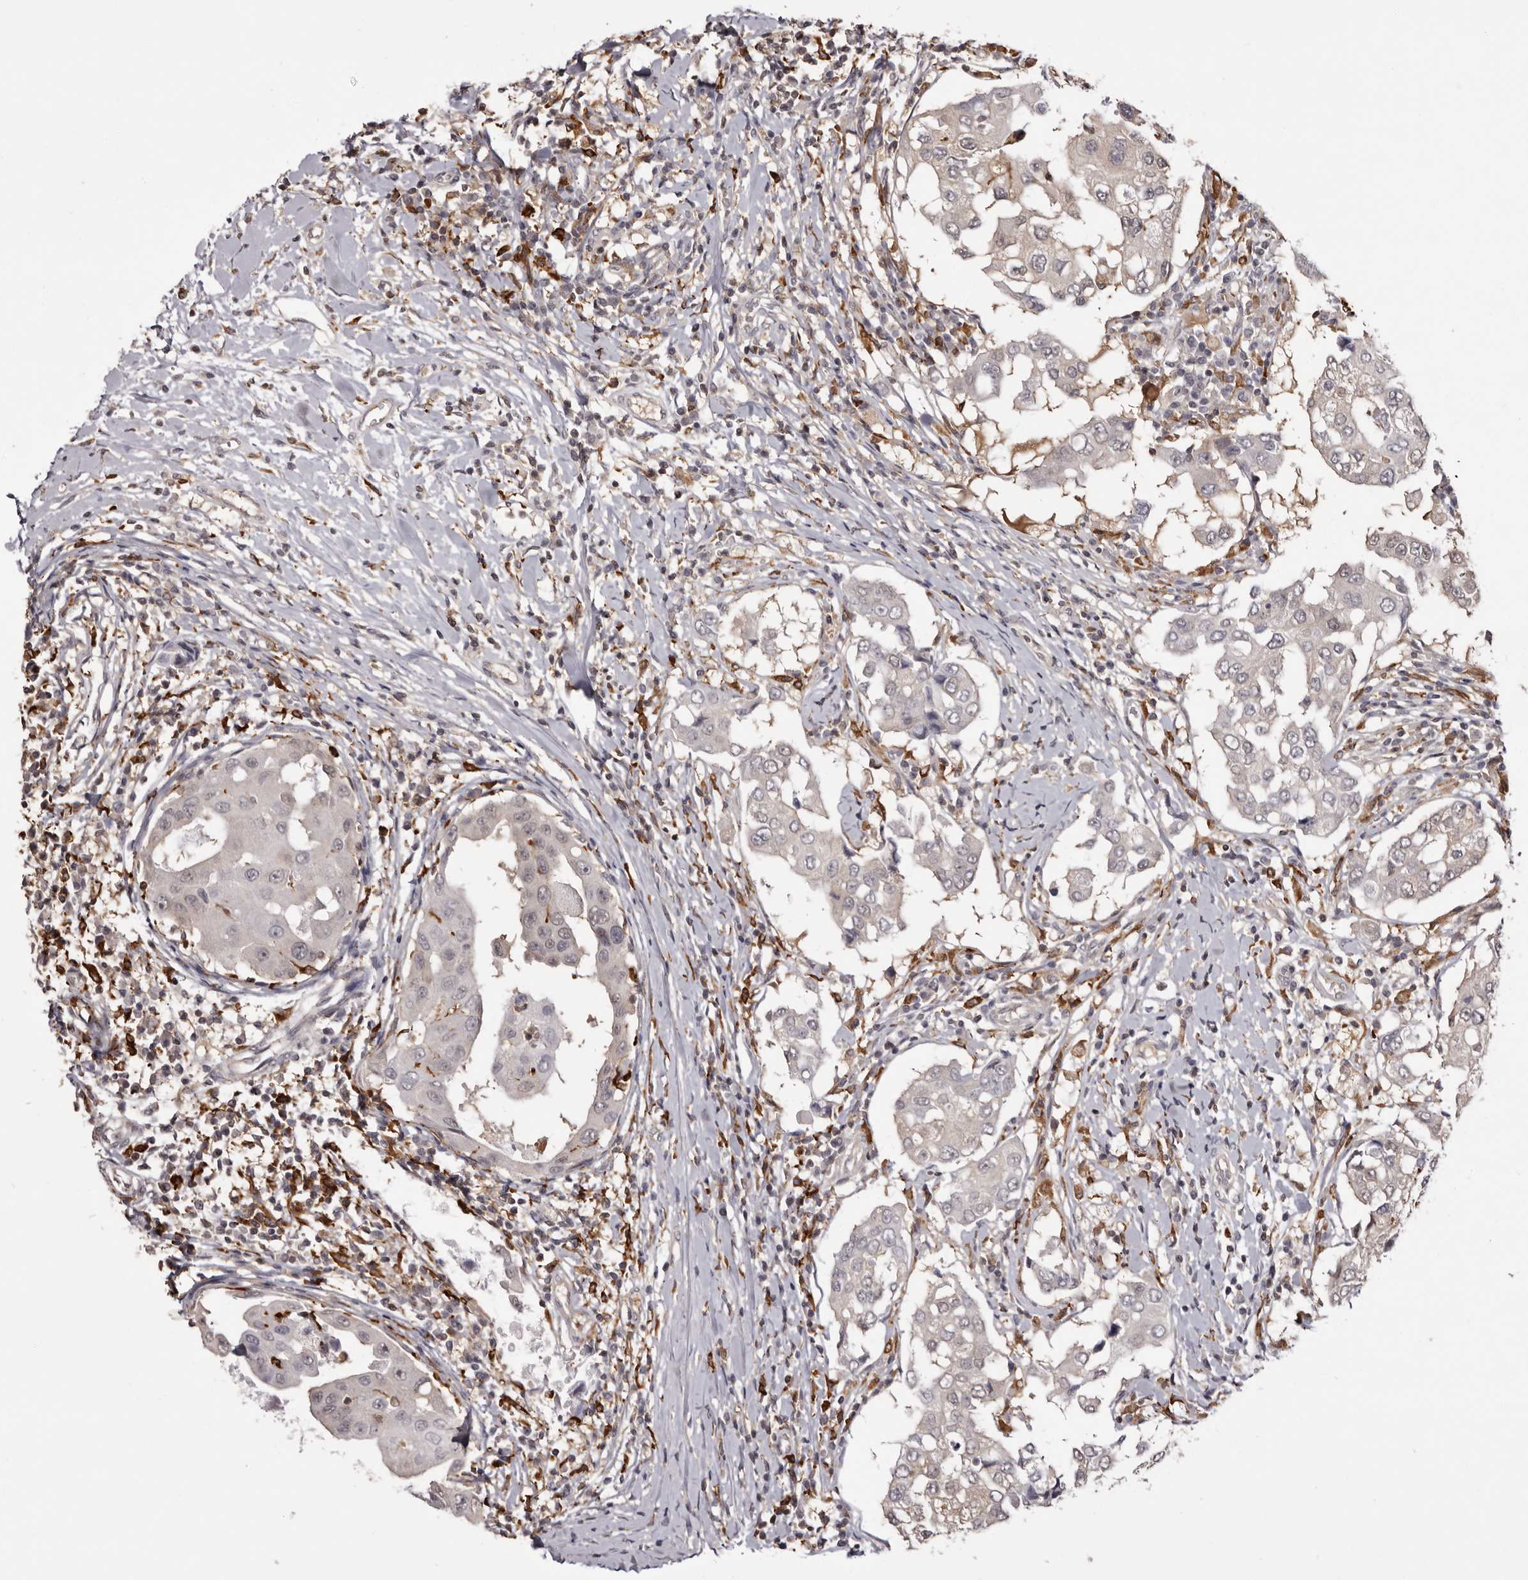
{"staining": {"intensity": "negative", "quantity": "none", "location": "none"}, "tissue": "breast cancer", "cell_type": "Tumor cells", "image_type": "cancer", "snomed": [{"axis": "morphology", "description": "Duct carcinoma"}, {"axis": "topography", "description": "Breast"}], "caption": "Breast cancer (infiltrating ductal carcinoma) stained for a protein using immunohistochemistry displays no positivity tumor cells.", "gene": "TNNI1", "patient": {"sex": "female", "age": 27}}